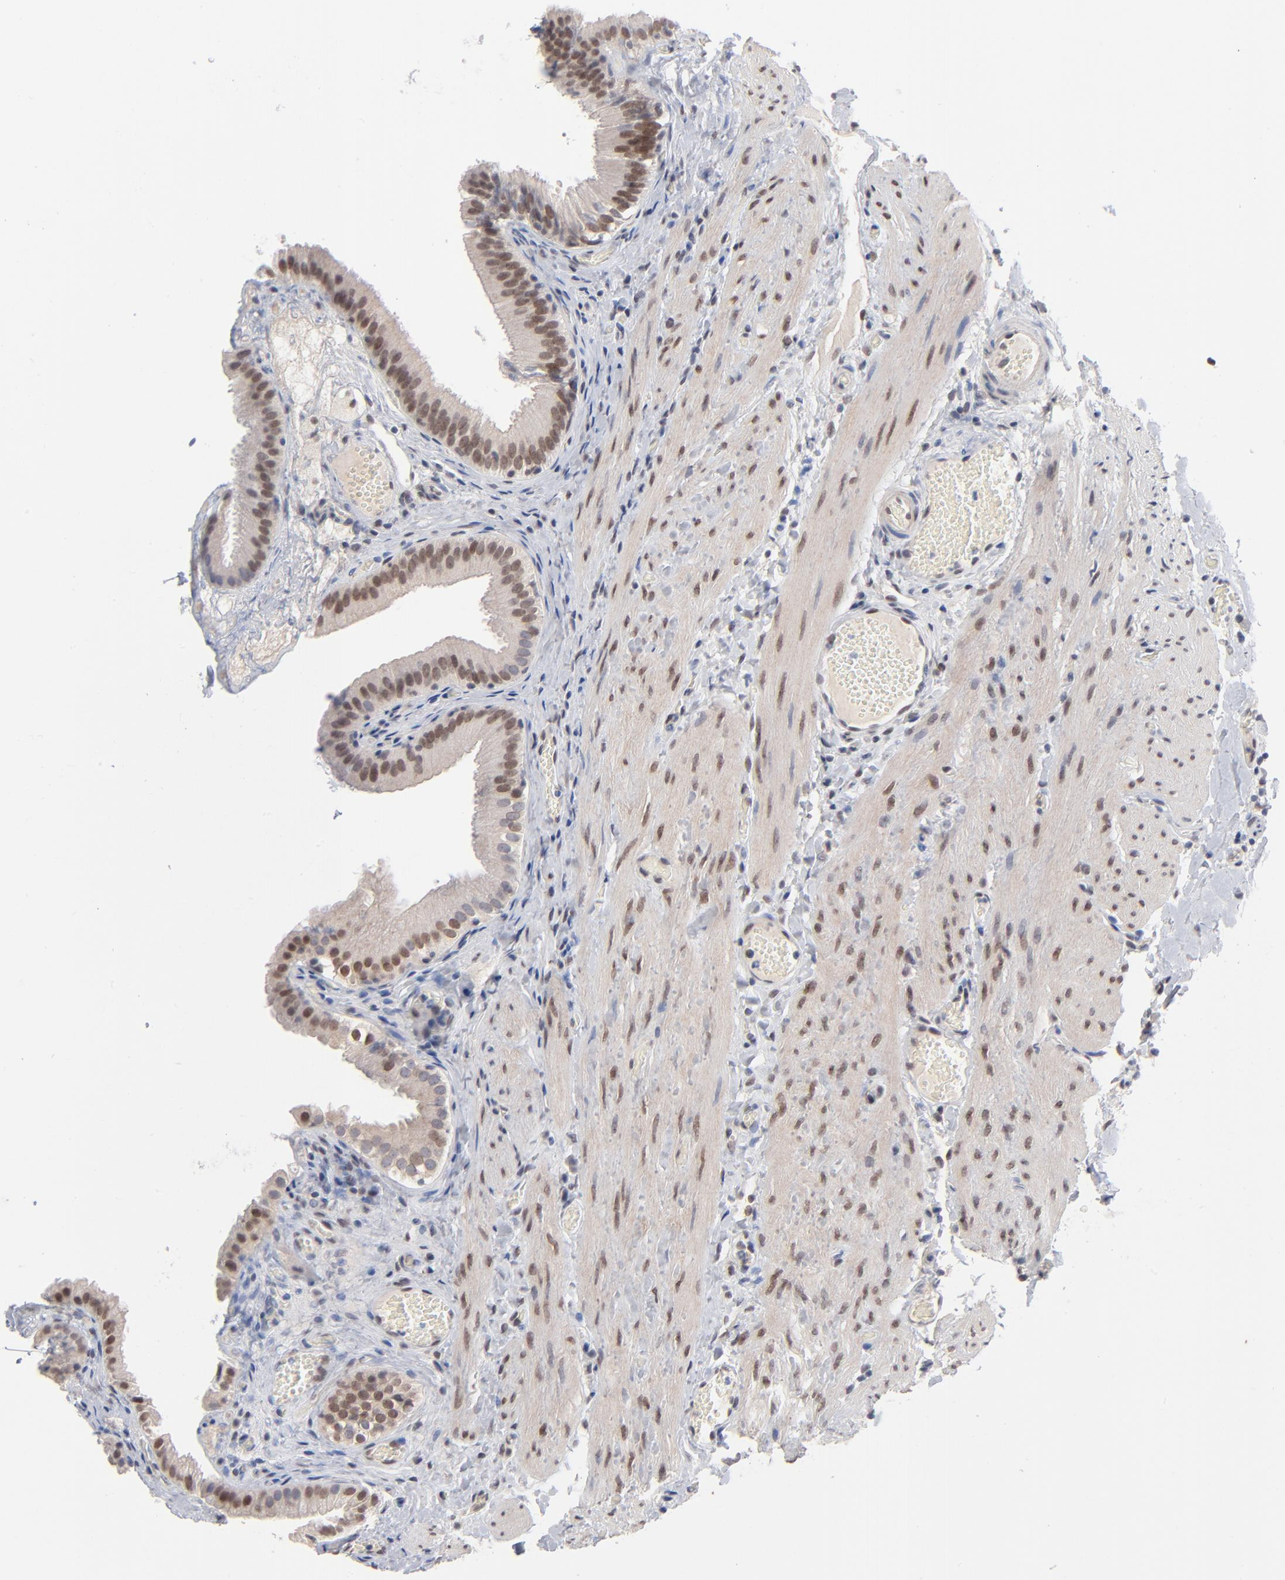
{"staining": {"intensity": "moderate", "quantity": "25%-75%", "location": "nuclear"}, "tissue": "gallbladder", "cell_type": "Glandular cells", "image_type": "normal", "snomed": [{"axis": "morphology", "description": "Normal tissue, NOS"}, {"axis": "topography", "description": "Gallbladder"}], "caption": "High-power microscopy captured an immunohistochemistry (IHC) histopathology image of unremarkable gallbladder, revealing moderate nuclear expression in approximately 25%-75% of glandular cells. The staining is performed using DAB brown chromogen to label protein expression. The nuclei are counter-stained blue using hematoxylin.", "gene": "MBIP", "patient": {"sex": "female", "age": 24}}